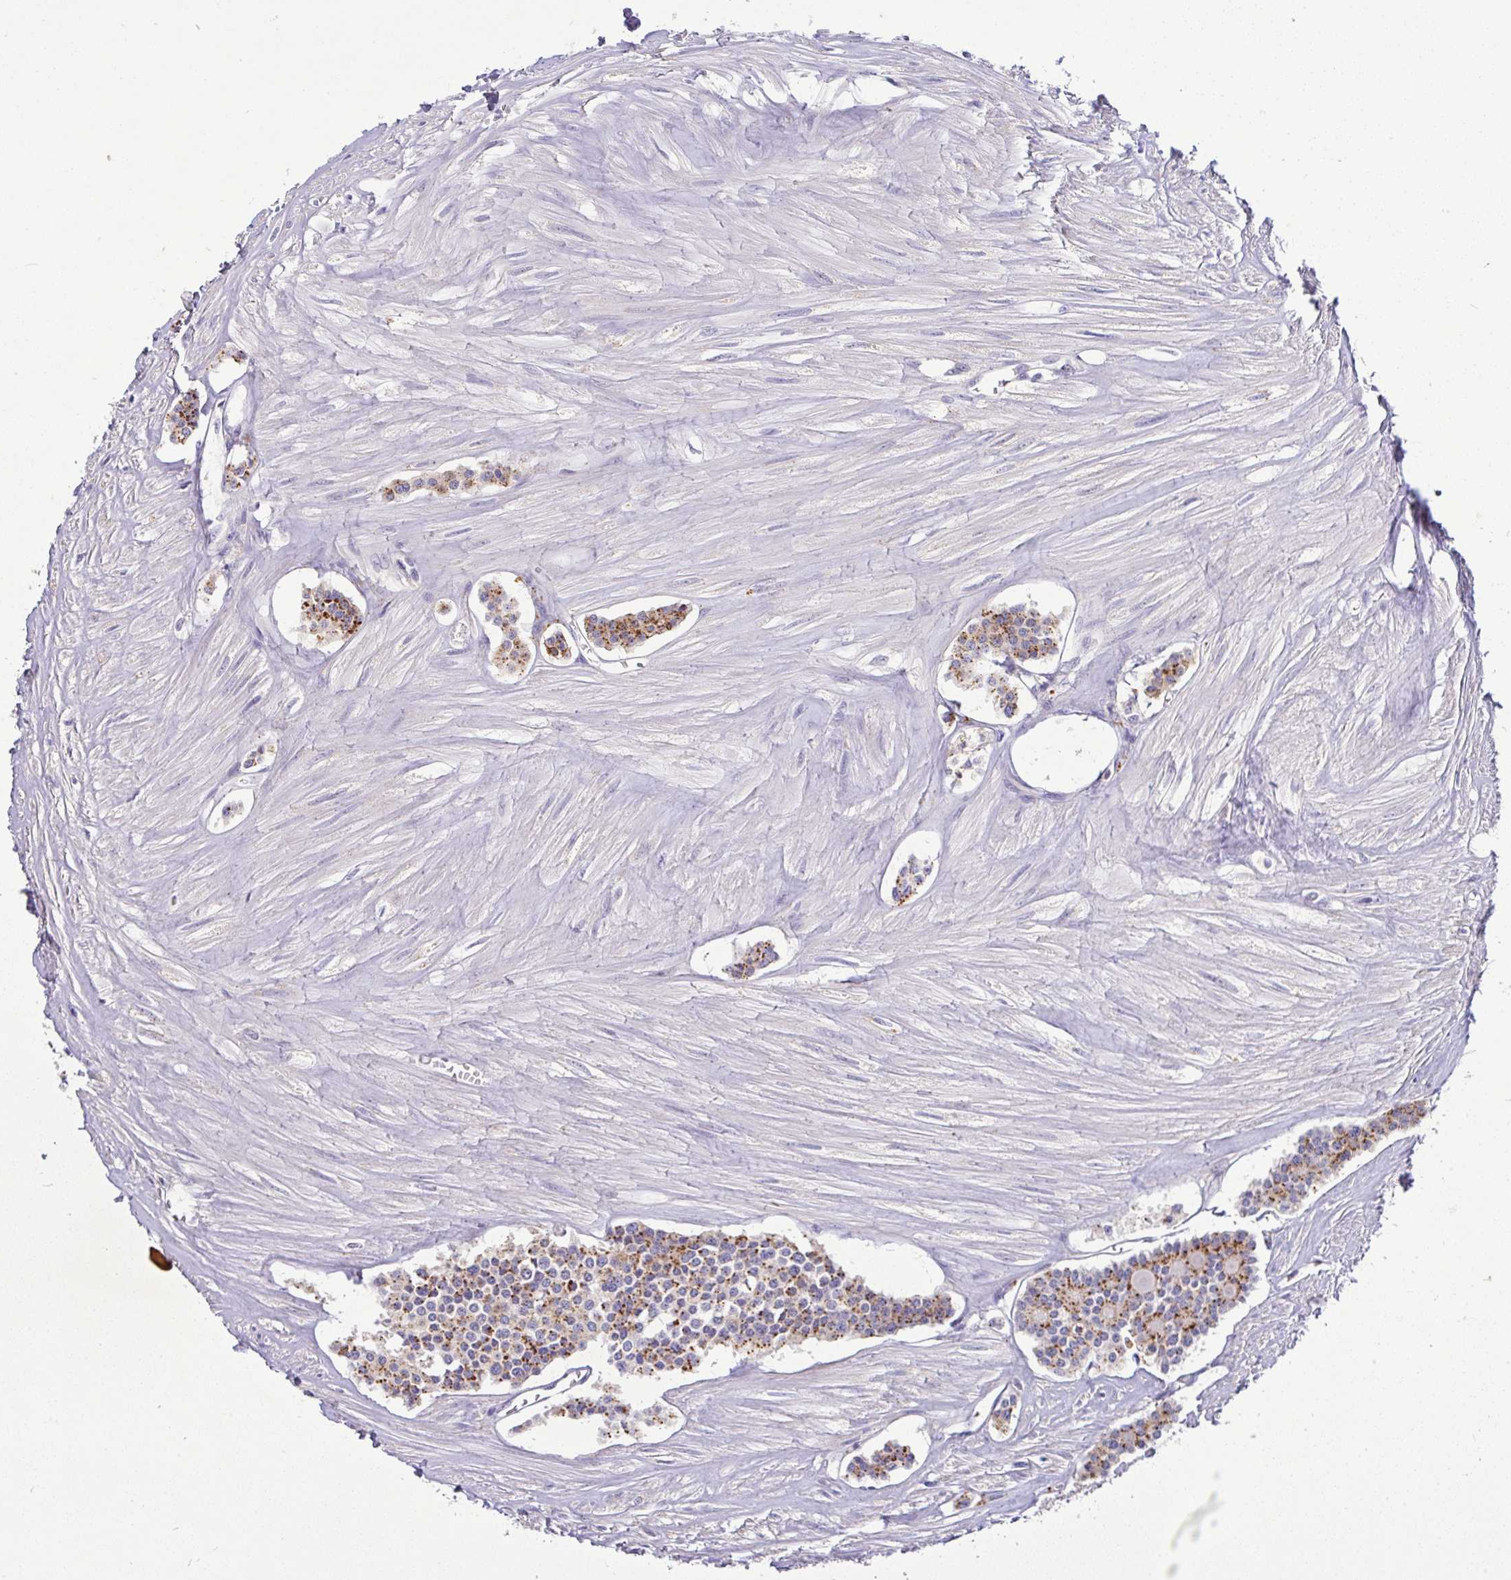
{"staining": {"intensity": "moderate", "quantity": ">75%", "location": "cytoplasmic/membranous"}, "tissue": "carcinoid", "cell_type": "Tumor cells", "image_type": "cancer", "snomed": [{"axis": "morphology", "description": "Carcinoid, malignant, NOS"}, {"axis": "topography", "description": "Small intestine"}], "caption": "There is medium levels of moderate cytoplasmic/membranous positivity in tumor cells of carcinoid, as demonstrated by immunohistochemical staining (brown color).", "gene": "EPN3", "patient": {"sex": "male", "age": 60}}